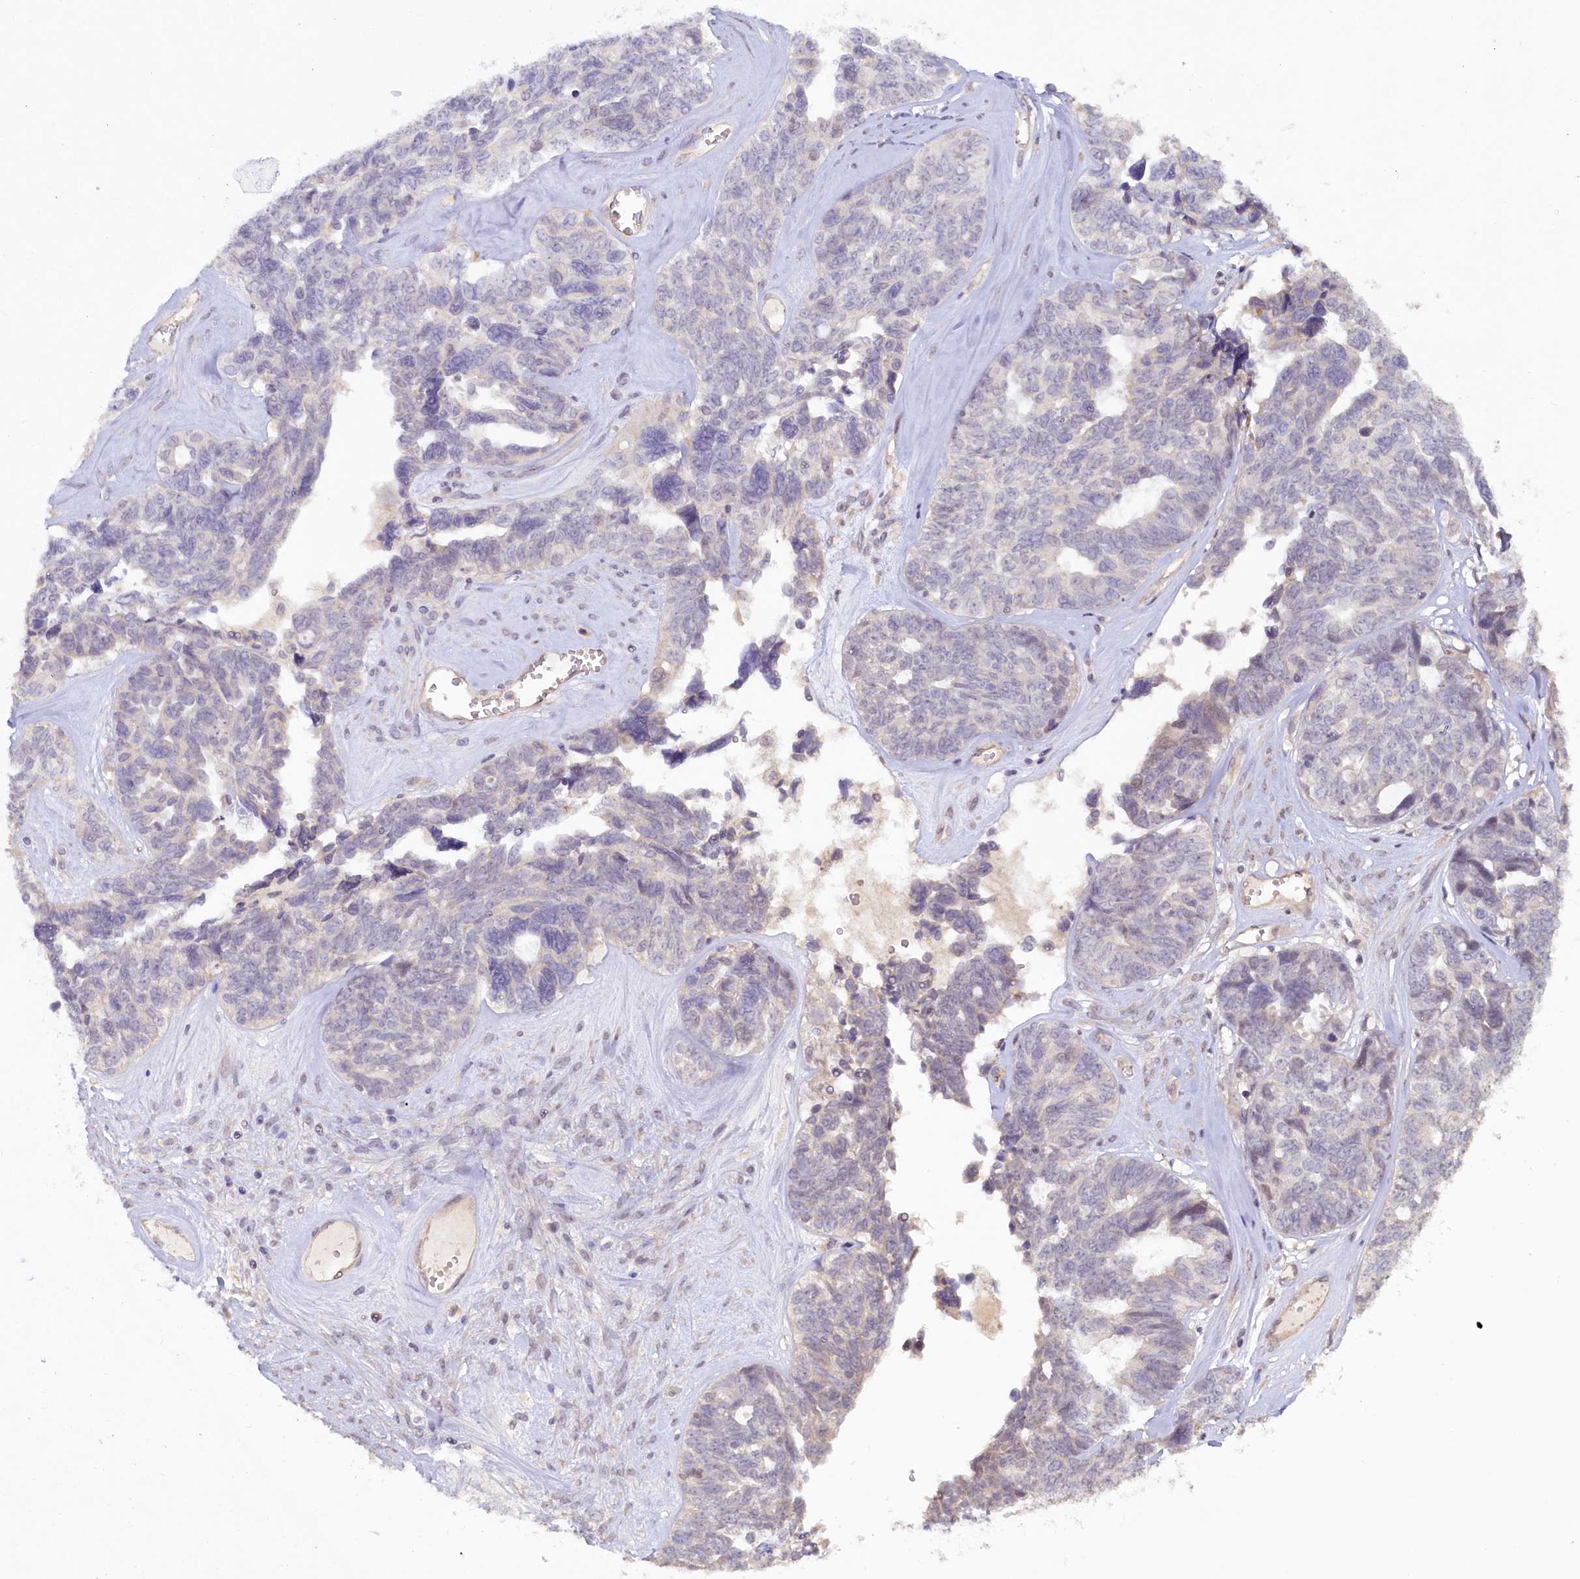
{"staining": {"intensity": "weak", "quantity": "<25%", "location": "nuclear"}, "tissue": "ovarian cancer", "cell_type": "Tumor cells", "image_type": "cancer", "snomed": [{"axis": "morphology", "description": "Cystadenocarcinoma, serous, NOS"}, {"axis": "topography", "description": "Ovary"}], "caption": "Tumor cells show no significant protein positivity in ovarian cancer.", "gene": "MYO16", "patient": {"sex": "female", "age": 79}}